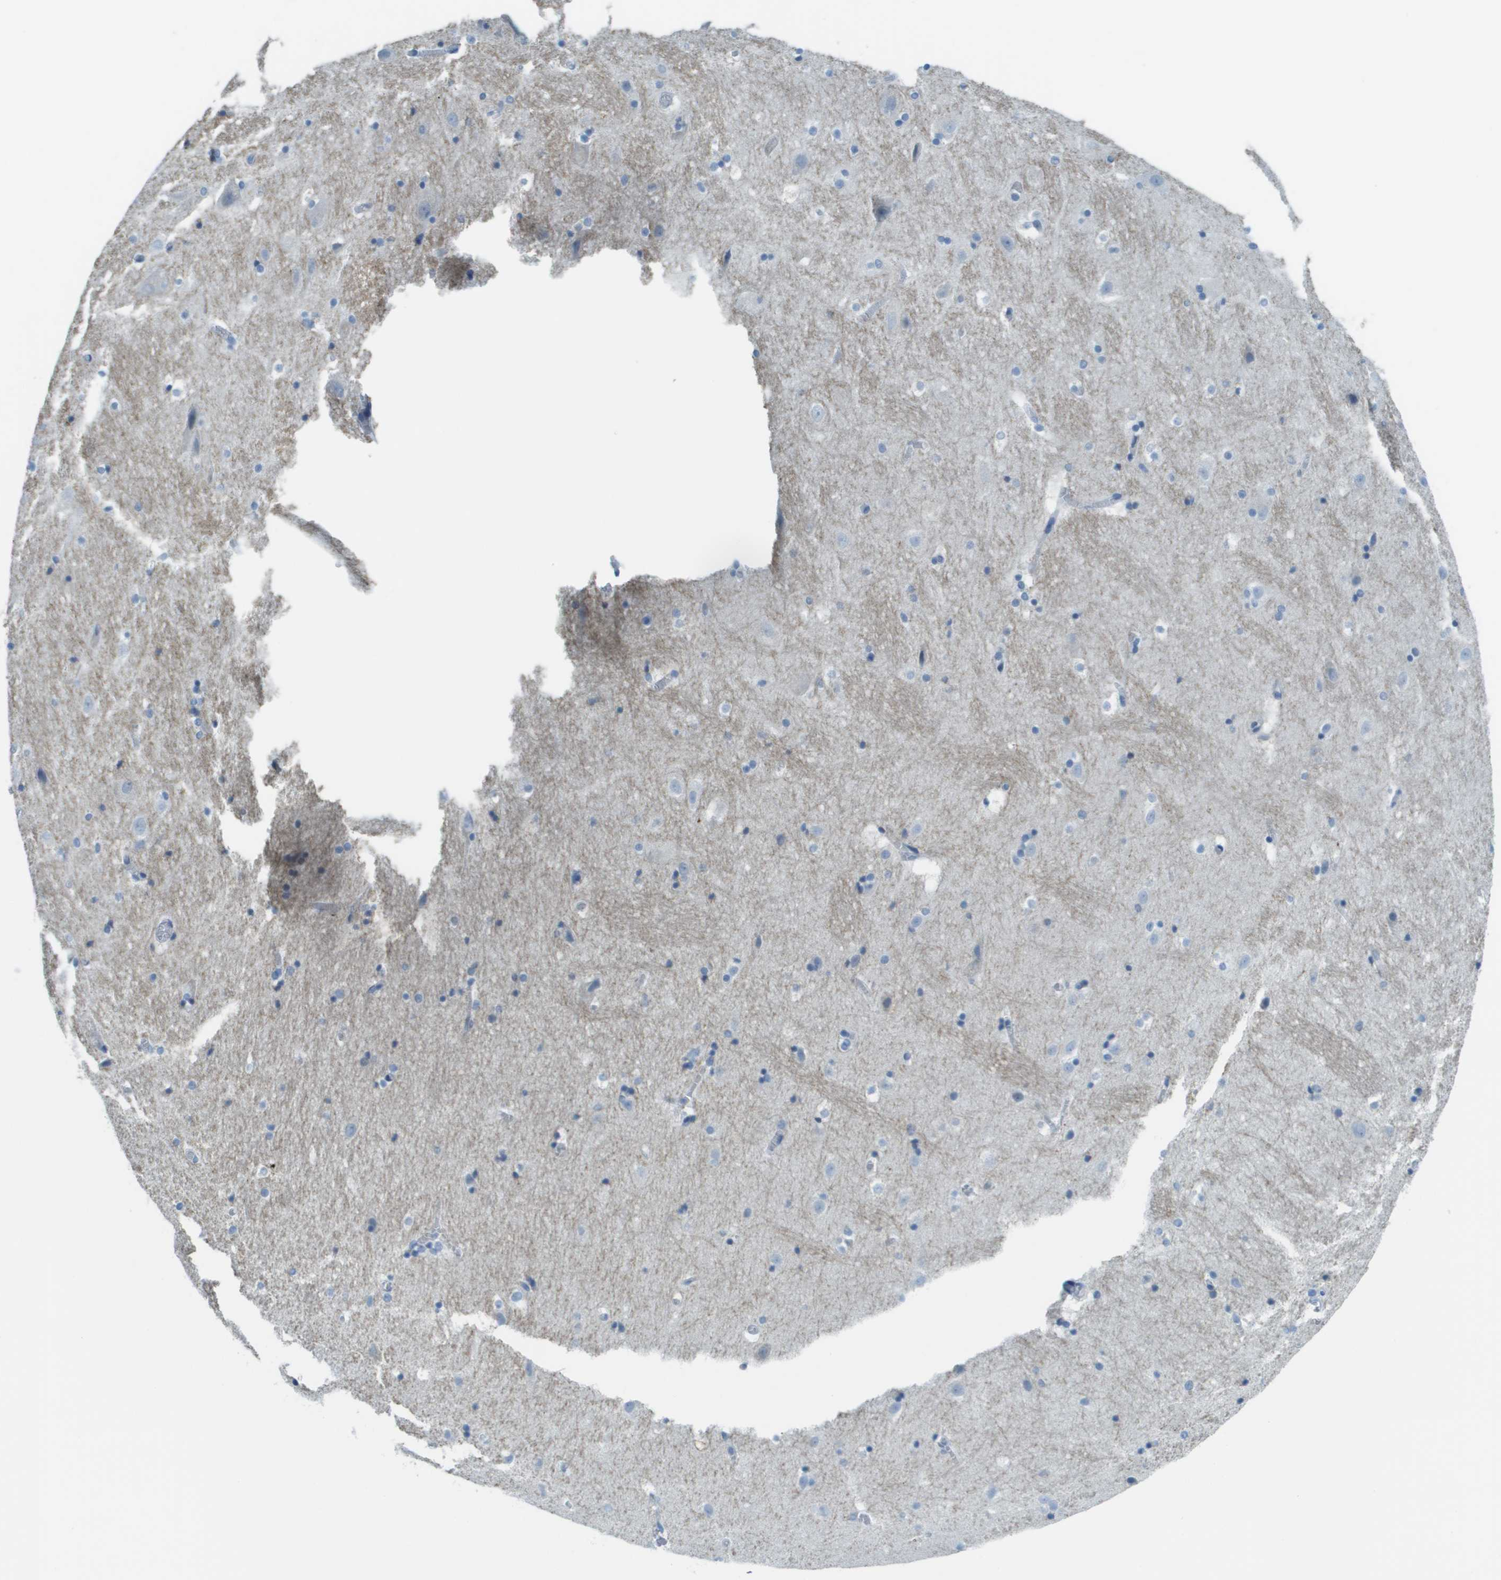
{"staining": {"intensity": "negative", "quantity": "none", "location": "none"}, "tissue": "hippocampus", "cell_type": "Glial cells", "image_type": "normal", "snomed": [{"axis": "morphology", "description": "Normal tissue, NOS"}, {"axis": "topography", "description": "Hippocampus"}], "caption": "The histopathology image displays no significant expression in glial cells of hippocampus.", "gene": "PTGDR2", "patient": {"sex": "male", "age": 45}}